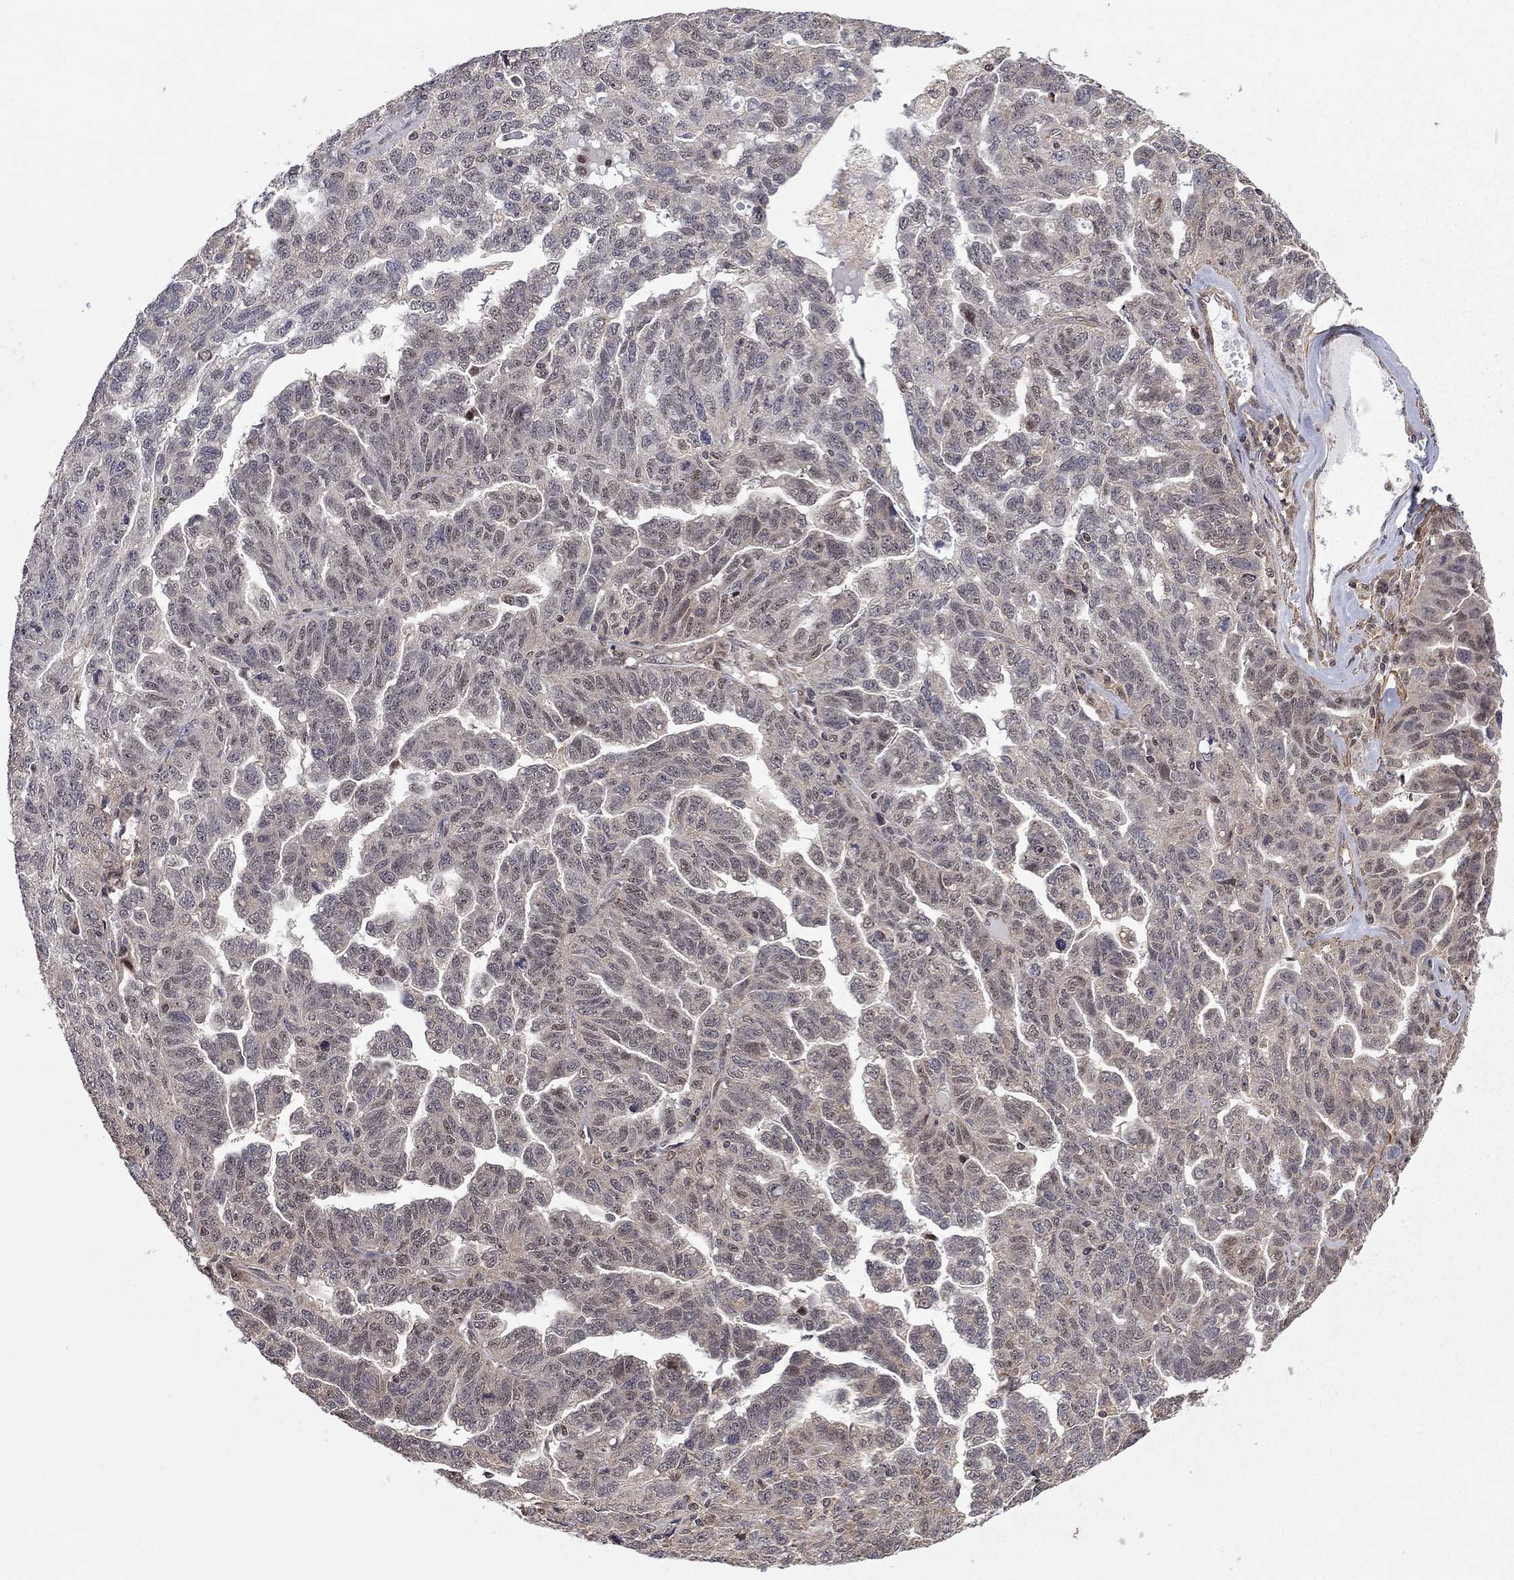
{"staining": {"intensity": "weak", "quantity": "<25%", "location": "cytoplasmic/membranous"}, "tissue": "ovarian cancer", "cell_type": "Tumor cells", "image_type": "cancer", "snomed": [{"axis": "morphology", "description": "Cystadenocarcinoma, serous, NOS"}, {"axis": "topography", "description": "Ovary"}], "caption": "Ovarian cancer was stained to show a protein in brown. There is no significant expression in tumor cells.", "gene": "TDP1", "patient": {"sex": "female", "age": 71}}